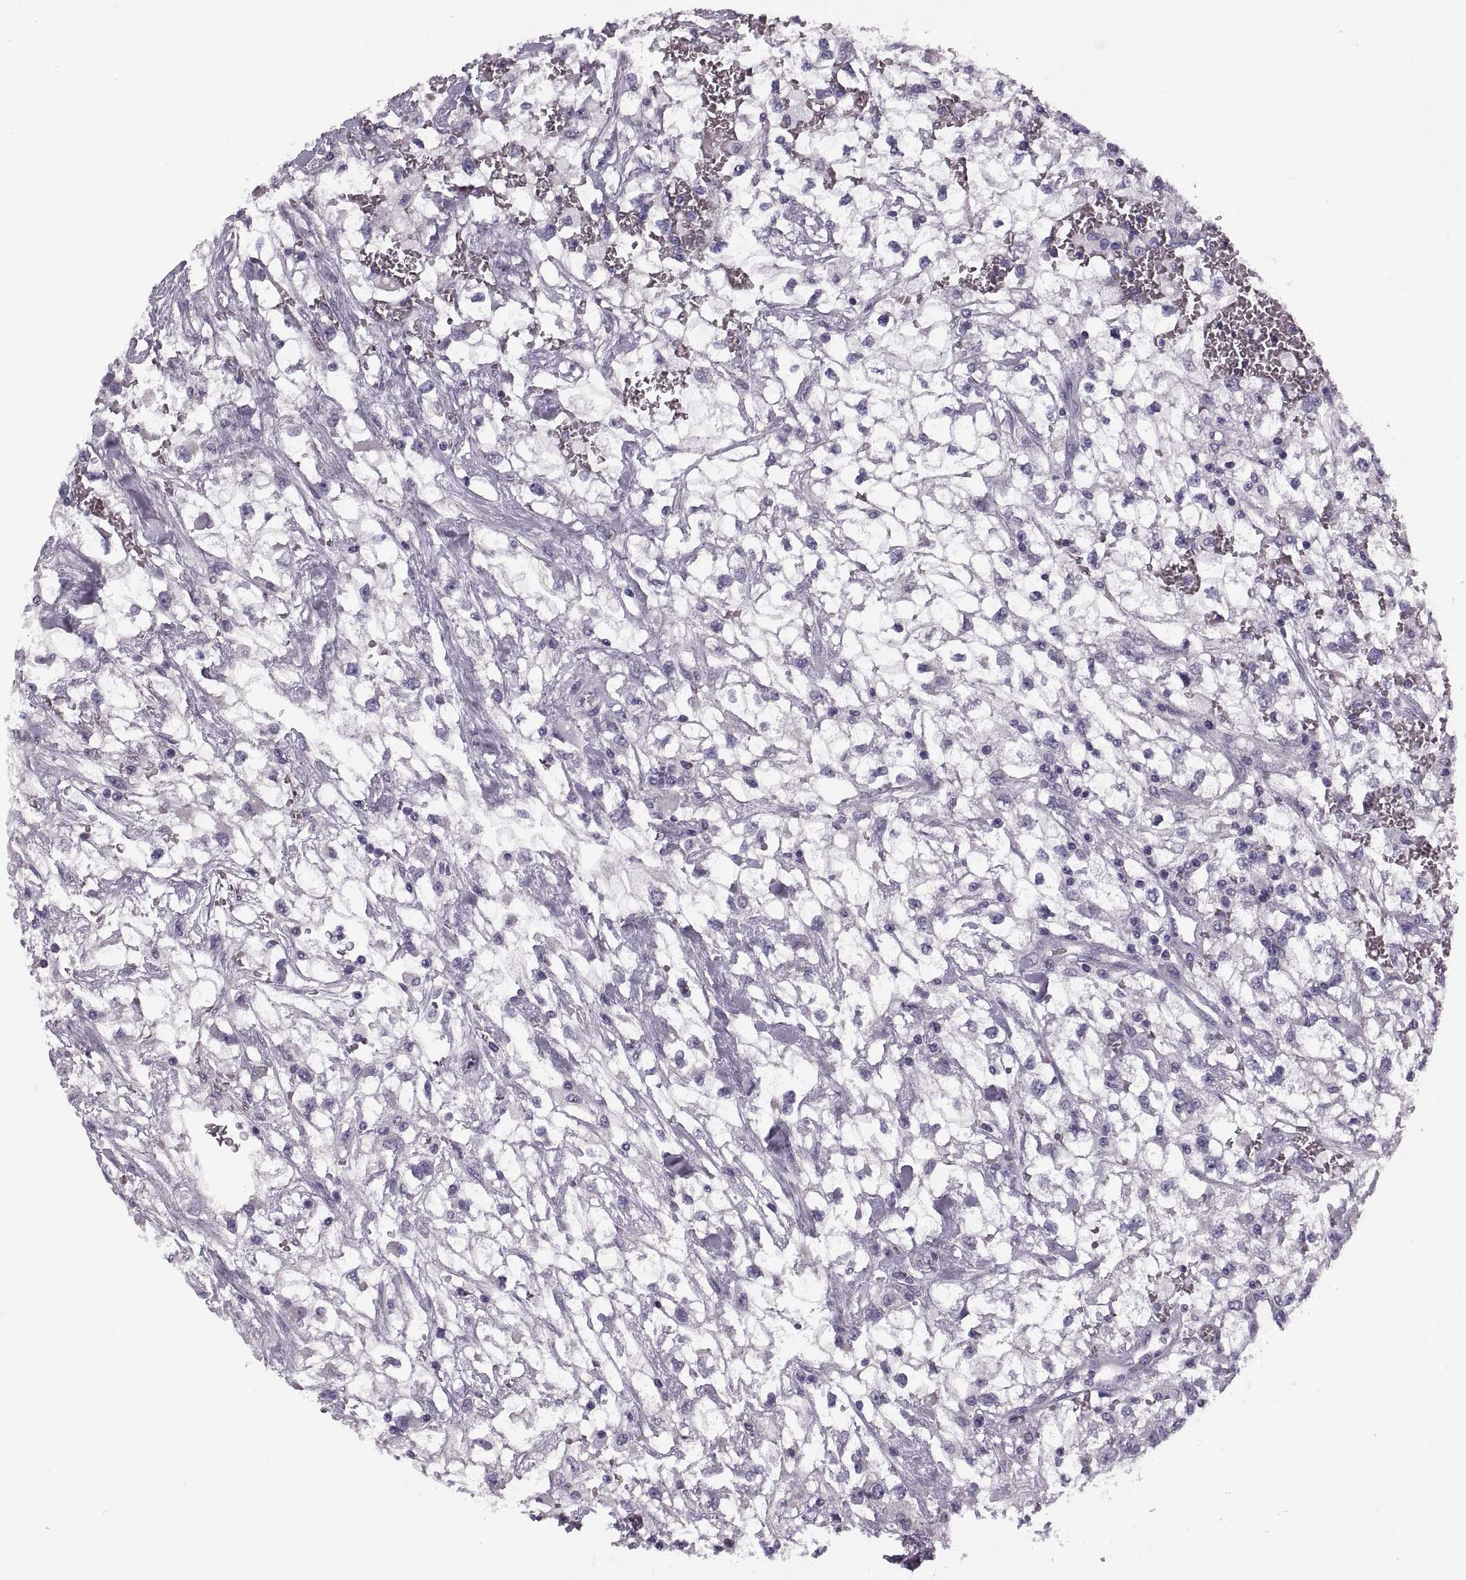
{"staining": {"intensity": "negative", "quantity": "none", "location": "none"}, "tissue": "renal cancer", "cell_type": "Tumor cells", "image_type": "cancer", "snomed": [{"axis": "morphology", "description": "Adenocarcinoma, NOS"}, {"axis": "topography", "description": "Kidney"}], "caption": "Tumor cells show no significant protein positivity in renal cancer (adenocarcinoma).", "gene": "PRSS54", "patient": {"sex": "male", "age": 59}}